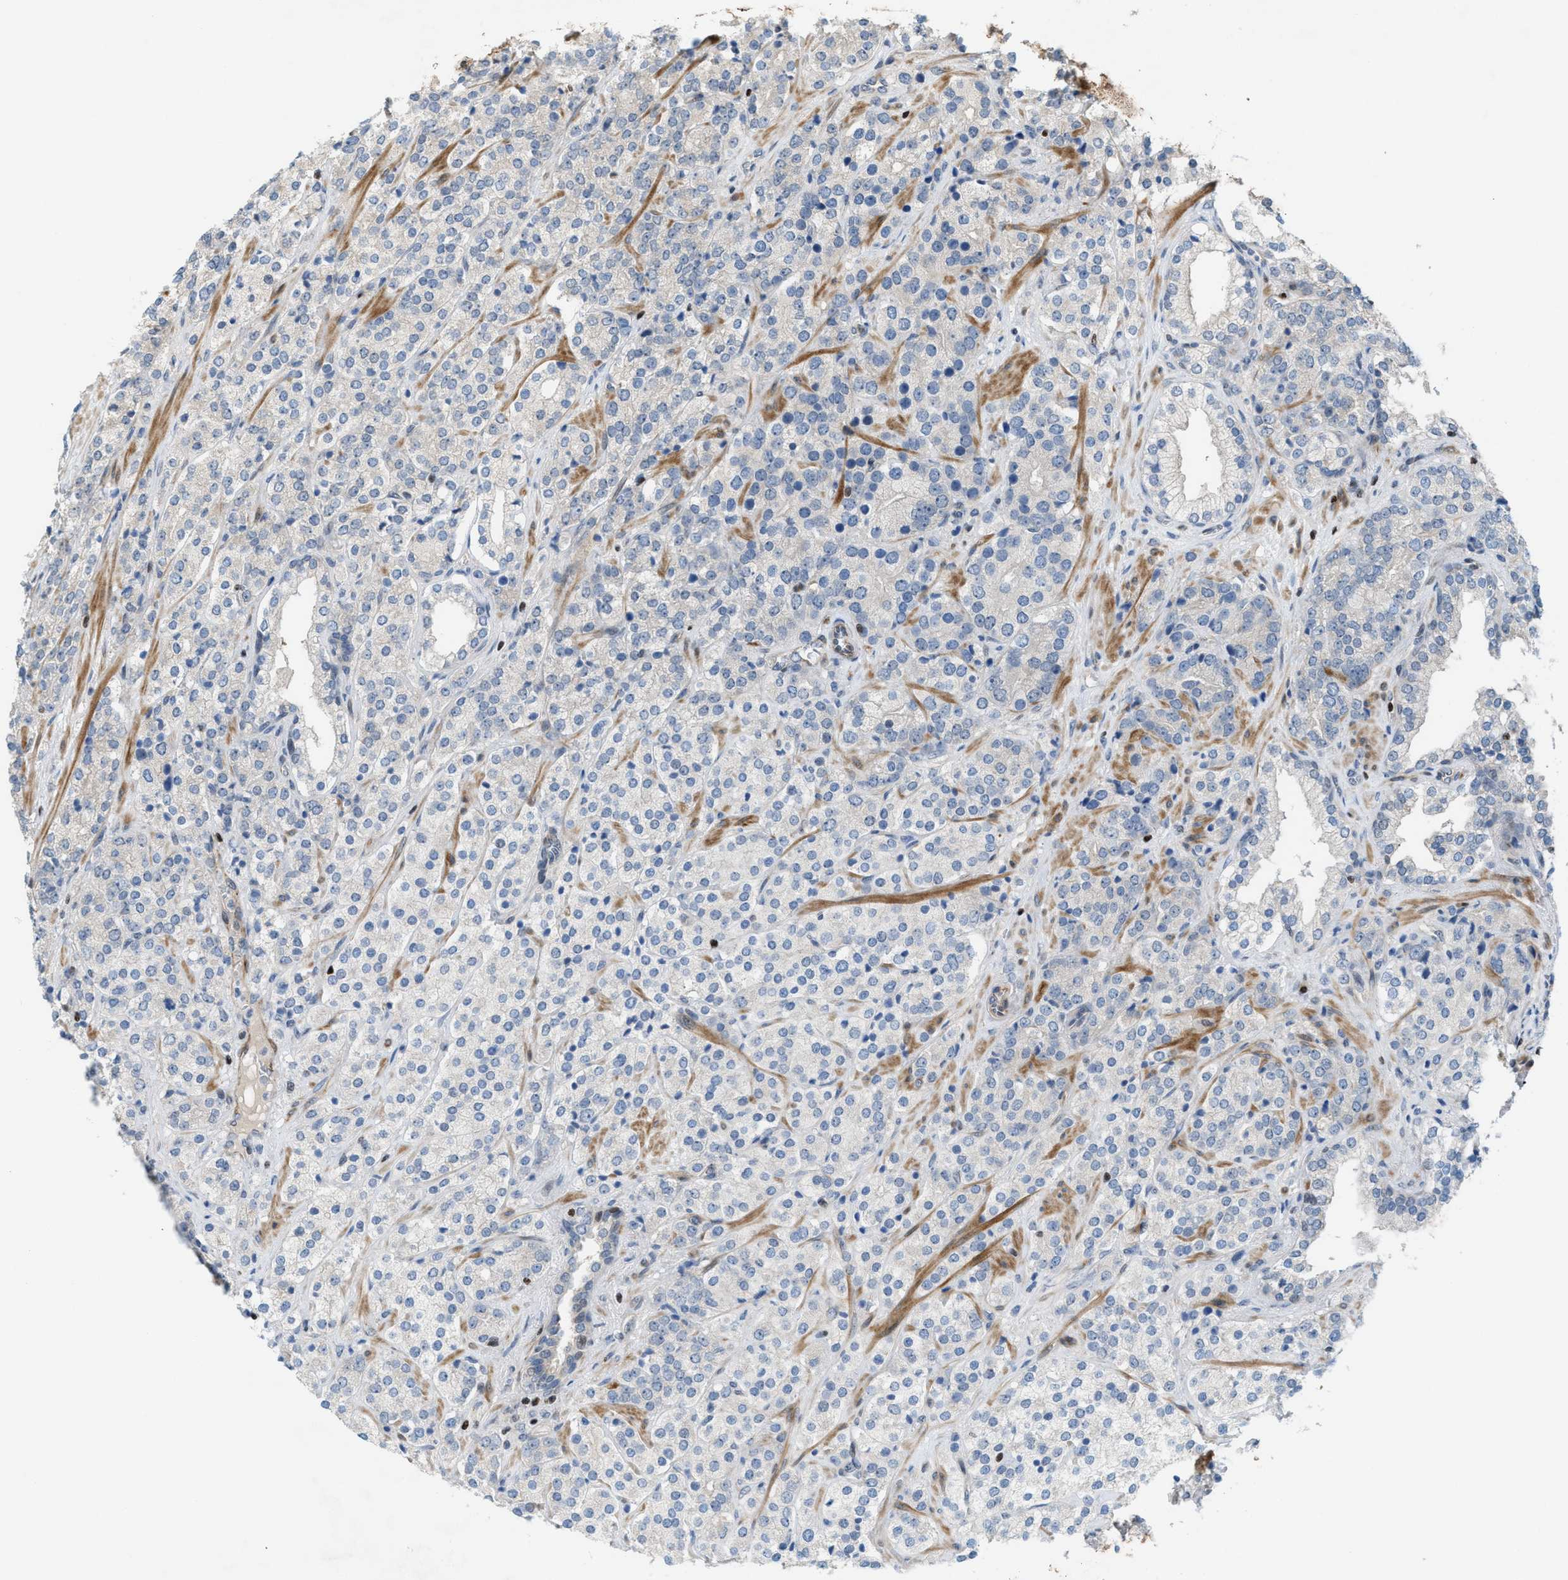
{"staining": {"intensity": "negative", "quantity": "none", "location": "none"}, "tissue": "prostate cancer", "cell_type": "Tumor cells", "image_type": "cancer", "snomed": [{"axis": "morphology", "description": "Adenocarcinoma, High grade"}, {"axis": "topography", "description": "Prostate"}], "caption": "High power microscopy micrograph of an IHC micrograph of prostate cancer, revealing no significant staining in tumor cells.", "gene": "ZNF276", "patient": {"sex": "male", "age": 71}}